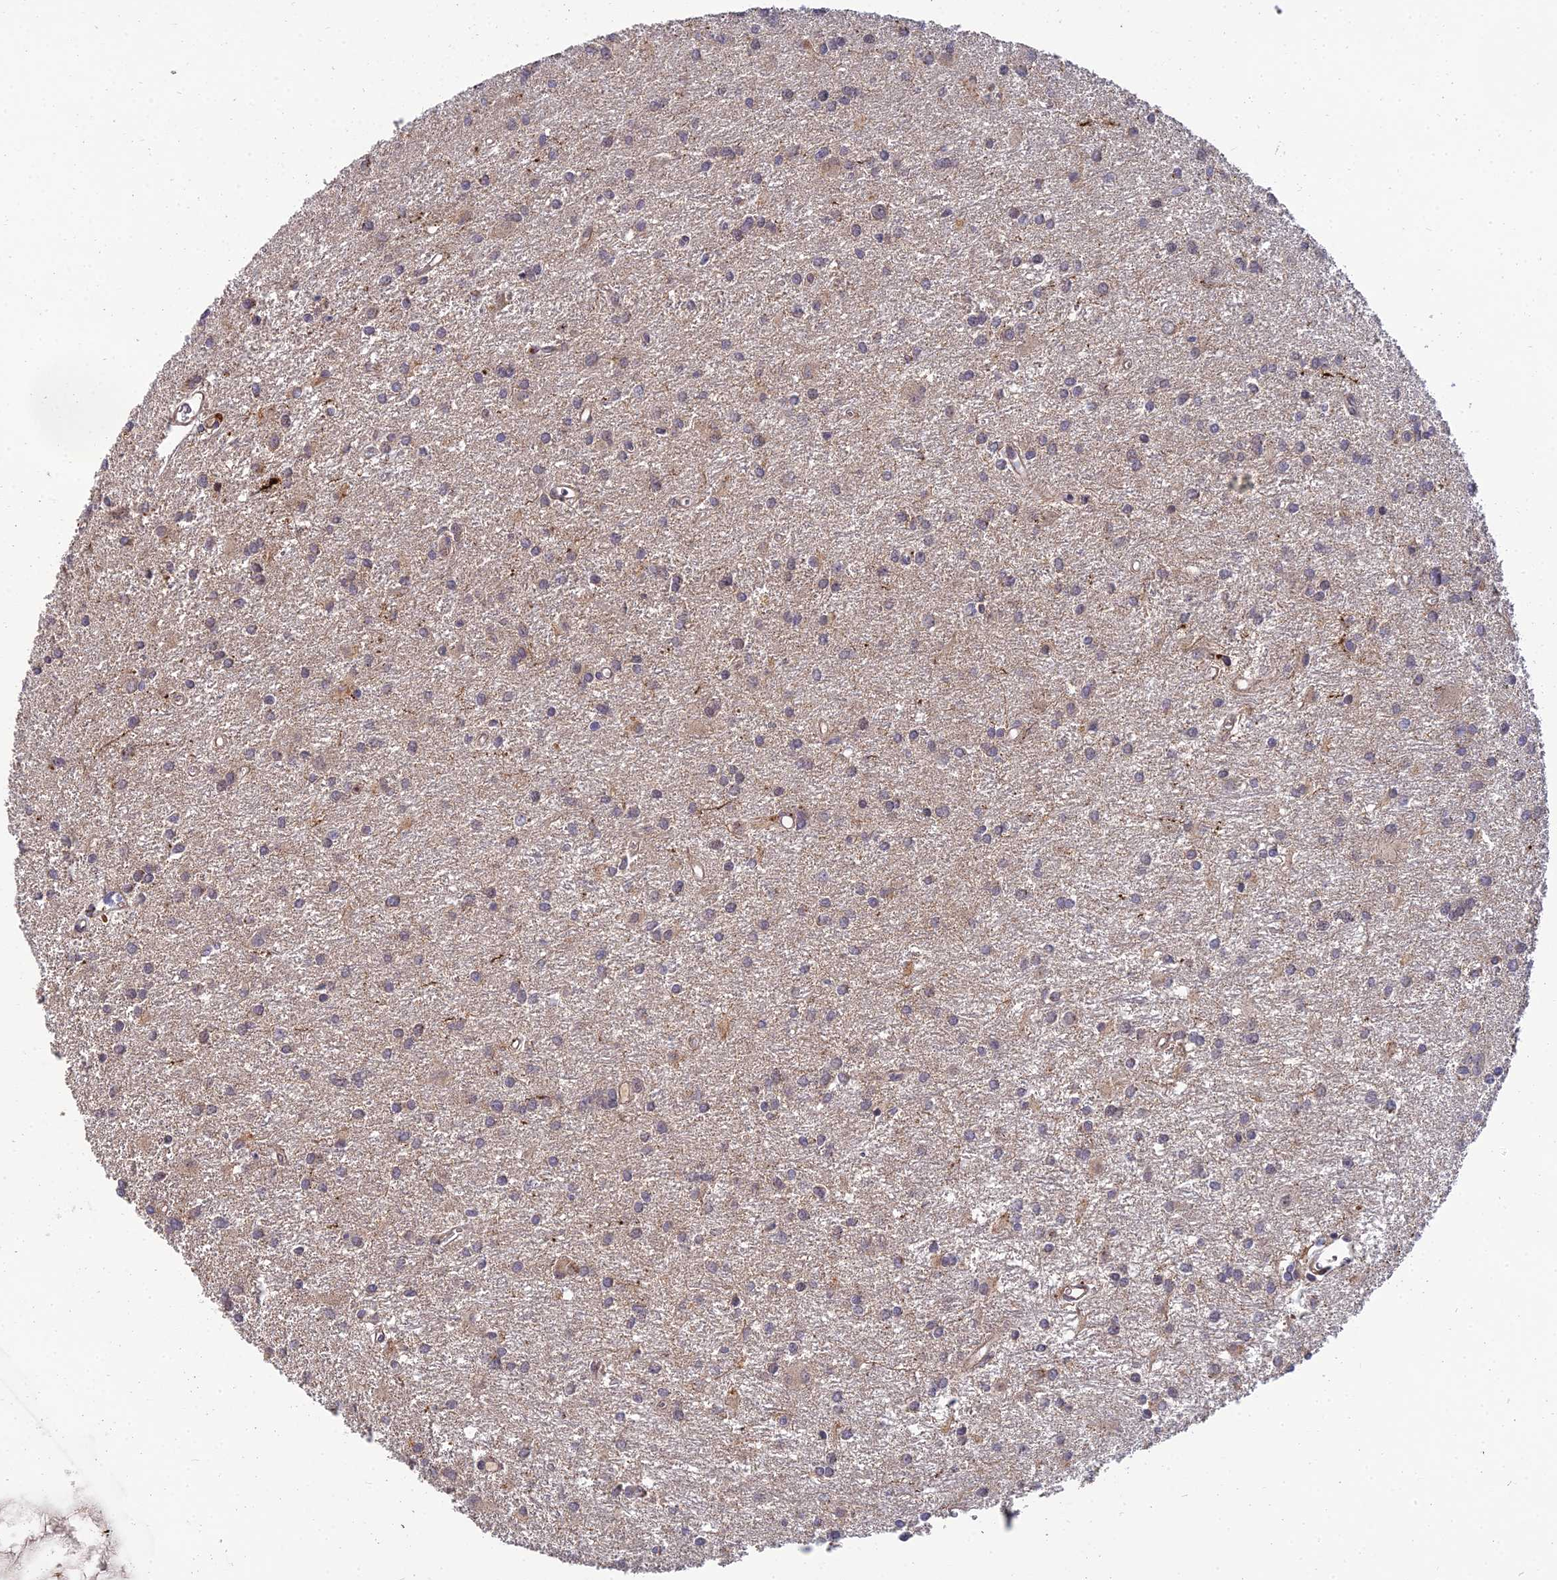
{"staining": {"intensity": "negative", "quantity": "none", "location": "none"}, "tissue": "glioma", "cell_type": "Tumor cells", "image_type": "cancer", "snomed": [{"axis": "morphology", "description": "Glioma, malignant, High grade"}, {"axis": "topography", "description": "Brain"}], "caption": "Tumor cells are negative for brown protein staining in malignant glioma (high-grade). Brightfield microscopy of IHC stained with DAB (3,3'-diaminobenzidine) (brown) and hematoxylin (blue), captured at high magnification.", "gene": "NPY", "patient": {"sex": "female", "age": 50}}